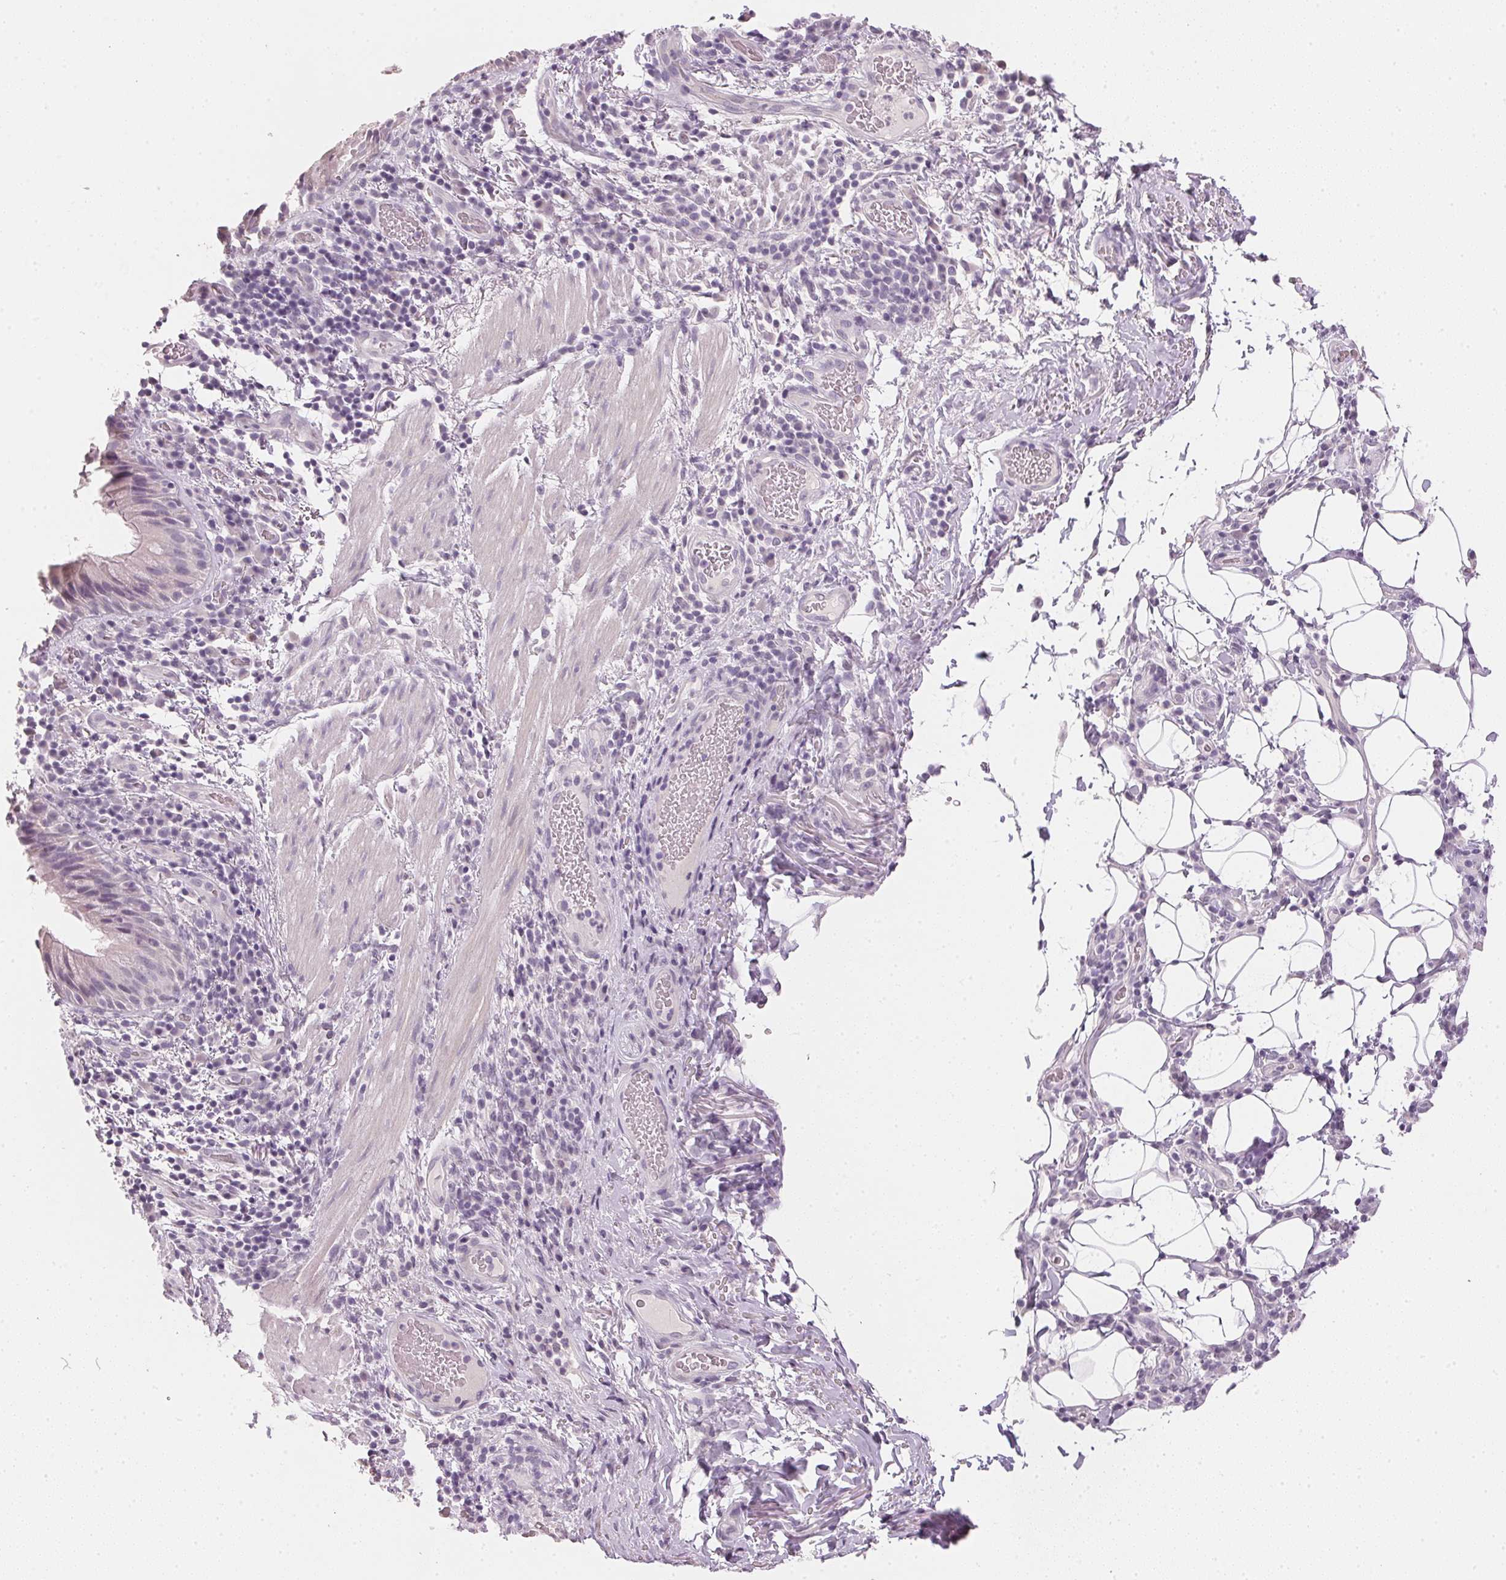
{"staining": {"intensity": "negative", "quantity": "none", "location": "none"}, "tissue": "bronchus", "cell_type": "Respiratory epithelial cells", "image_type": "normal", "snomed": [{"axis": "morphology", "description": "Normal tissue, NOS"}, {"axis": "topography", "description": "Lymph node"}, {"axis": "topography", "description": "Bronchus"}], "caption": "Respiratory epithelial cells show no significant protein expression in normal bronchus. The staining was performed using DAB to visualize the protein expression in brown, while the nuclei were stained in blue with hematoxylin (Magnification: 20x).", "gene": "IGFBP1", "patient": {"sex": "male", "age": 56}}